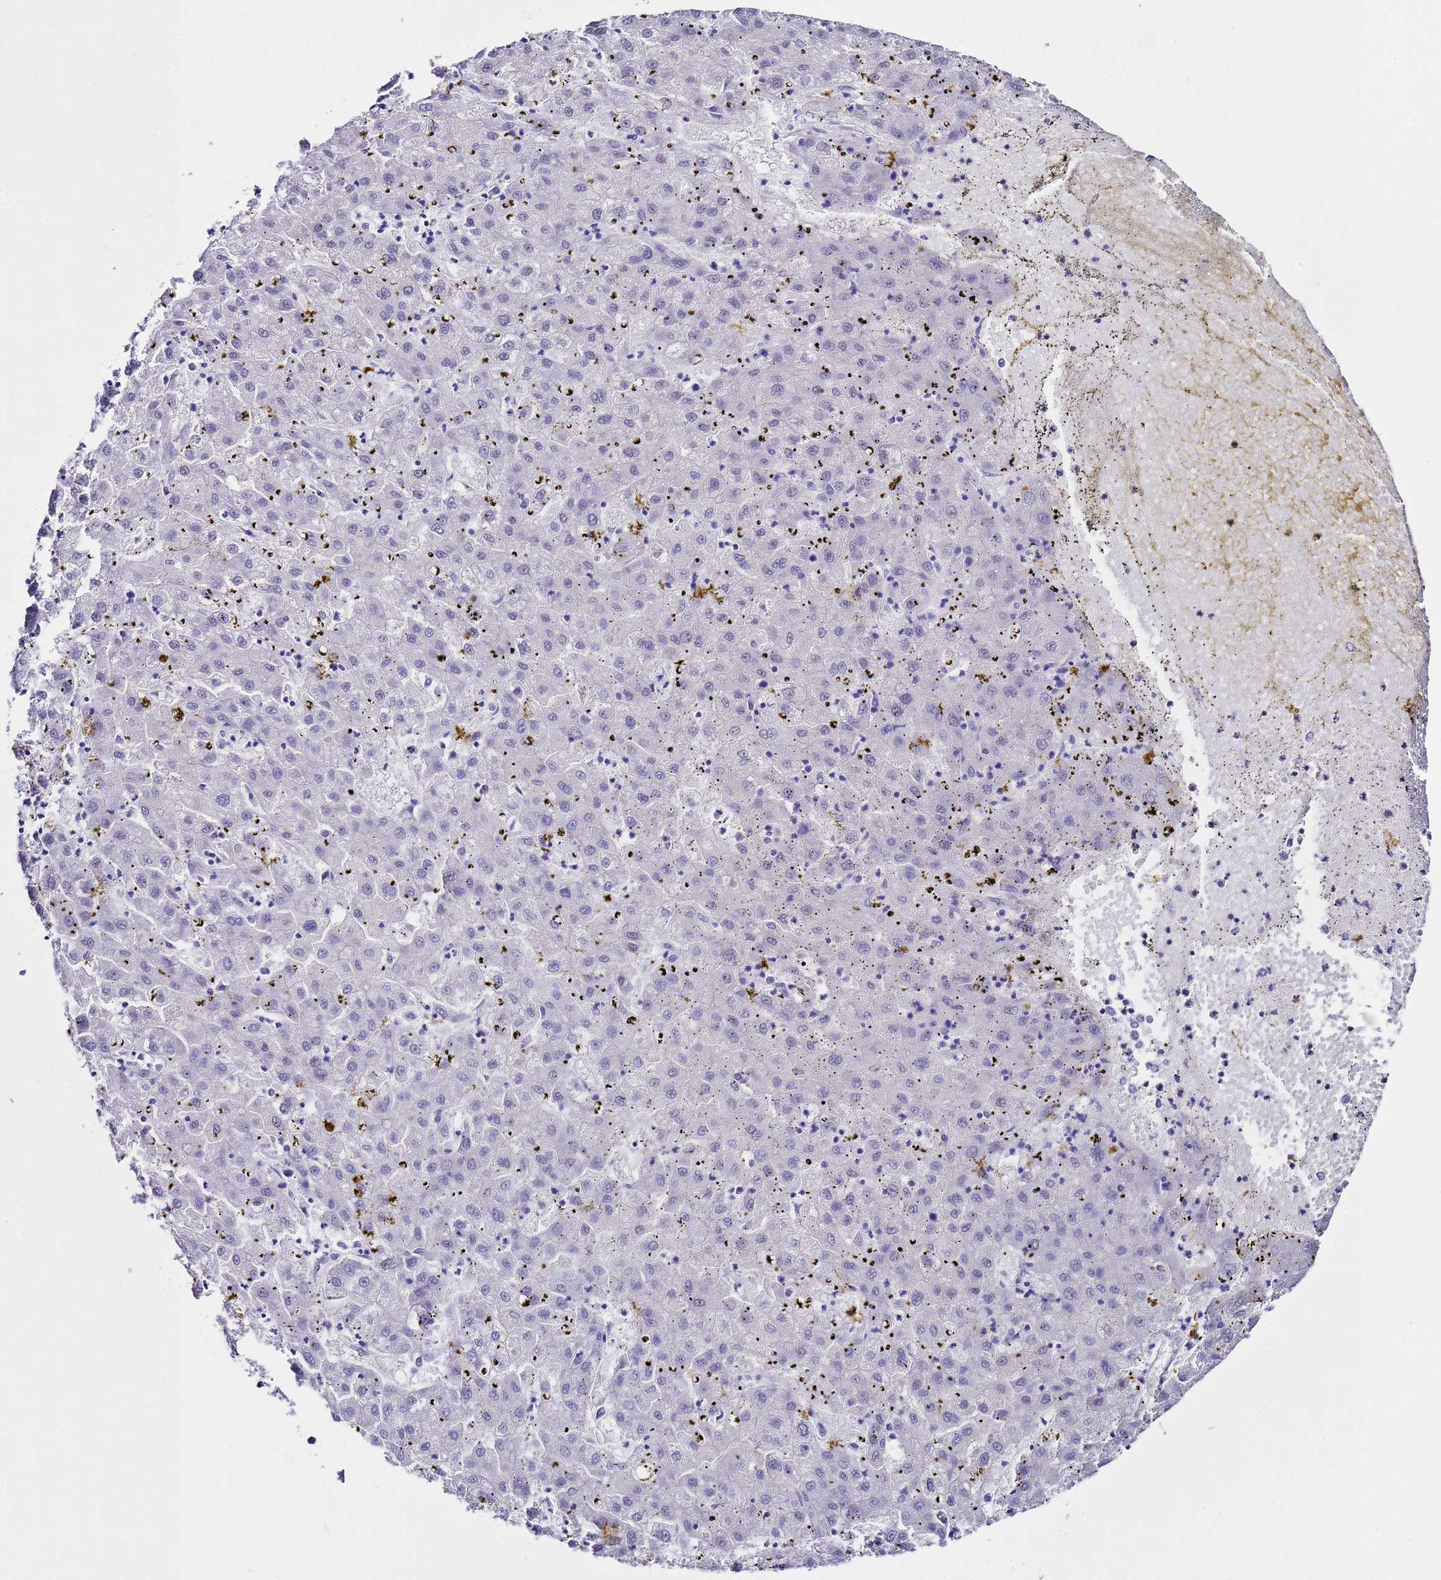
{"staining": {"intensity": "negative", "quantity": "none", "location": "none"}, "tissue": "liver cancer", "cell_type": "Tumor cells", "image_type": "cancer", "snomed": [{"axis": "morphology", "description": "Carcinoma, Hepatocellular, NOS"}, {"axis": "topography", "description": "Liver"}], "caption": "Immunohistochemistry histopathology image of neoplastic tissue: human hepatocellular carcinoma (liver) stained with DAB (3,3'-diaminobenzidine) reveals no significant protein staining in tumor cells.", "gene": "BCL7A", "patient": {"sex": "male", "age": 72}}